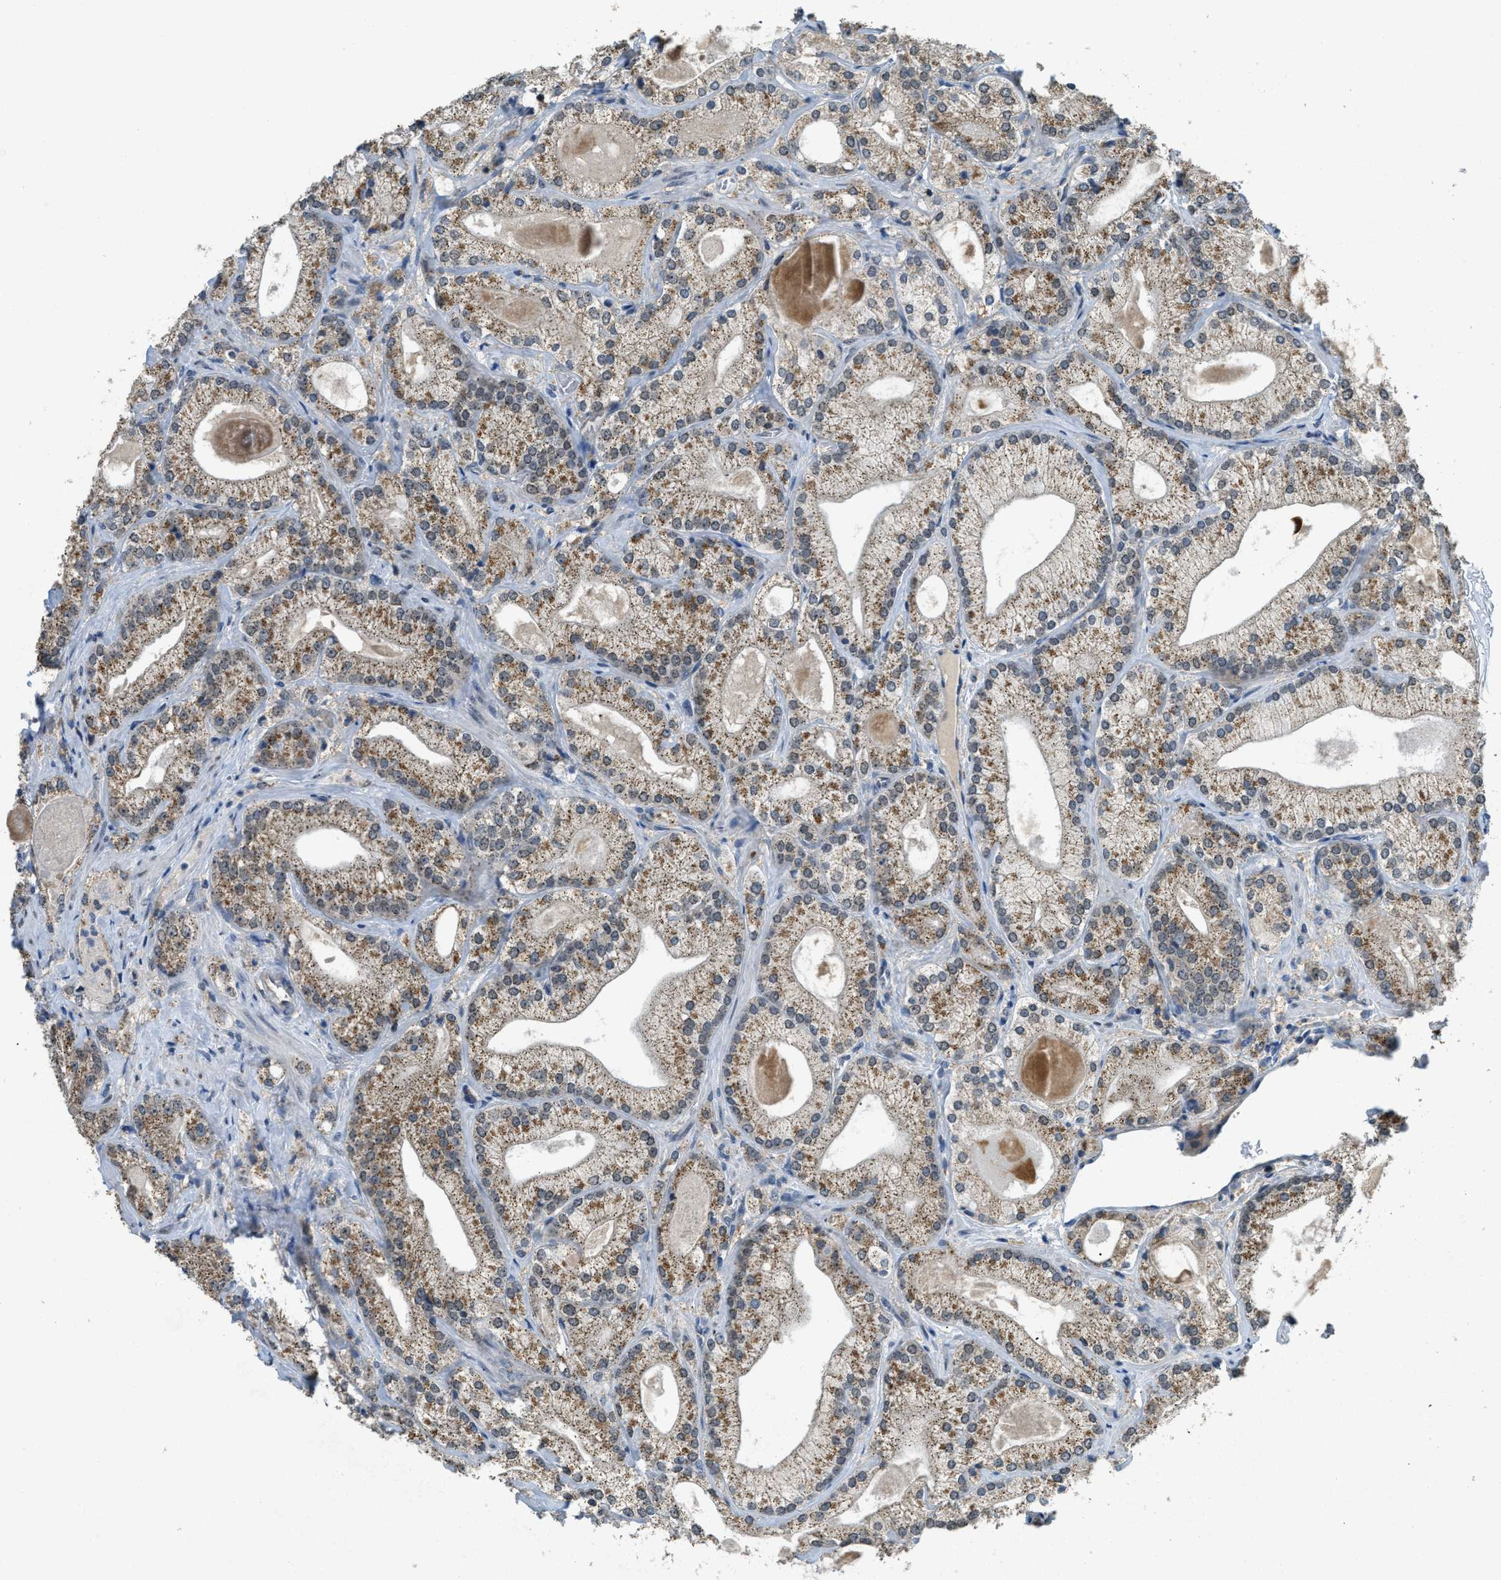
{"staining": {"intensity": "moderate", "quantity": ">75%", "location": "cytoplasmic/membranous"}, "tissue": "prostate cancer", "cell_type": "Tumor cells", "image_type": "cancer", "snomed": [{"axis": "morphology", "description": "Adenocarcinoma, Low grade"}, {"axis": "topography", "description": "Prostate"}], "caption": "Tumor cells display medium levels of moderate cytoplasmic/membranous expression in about >75% of cells in human prostate cancer.", "gene": "IPO7", "patient": {"sex": "male", "age": 65}}